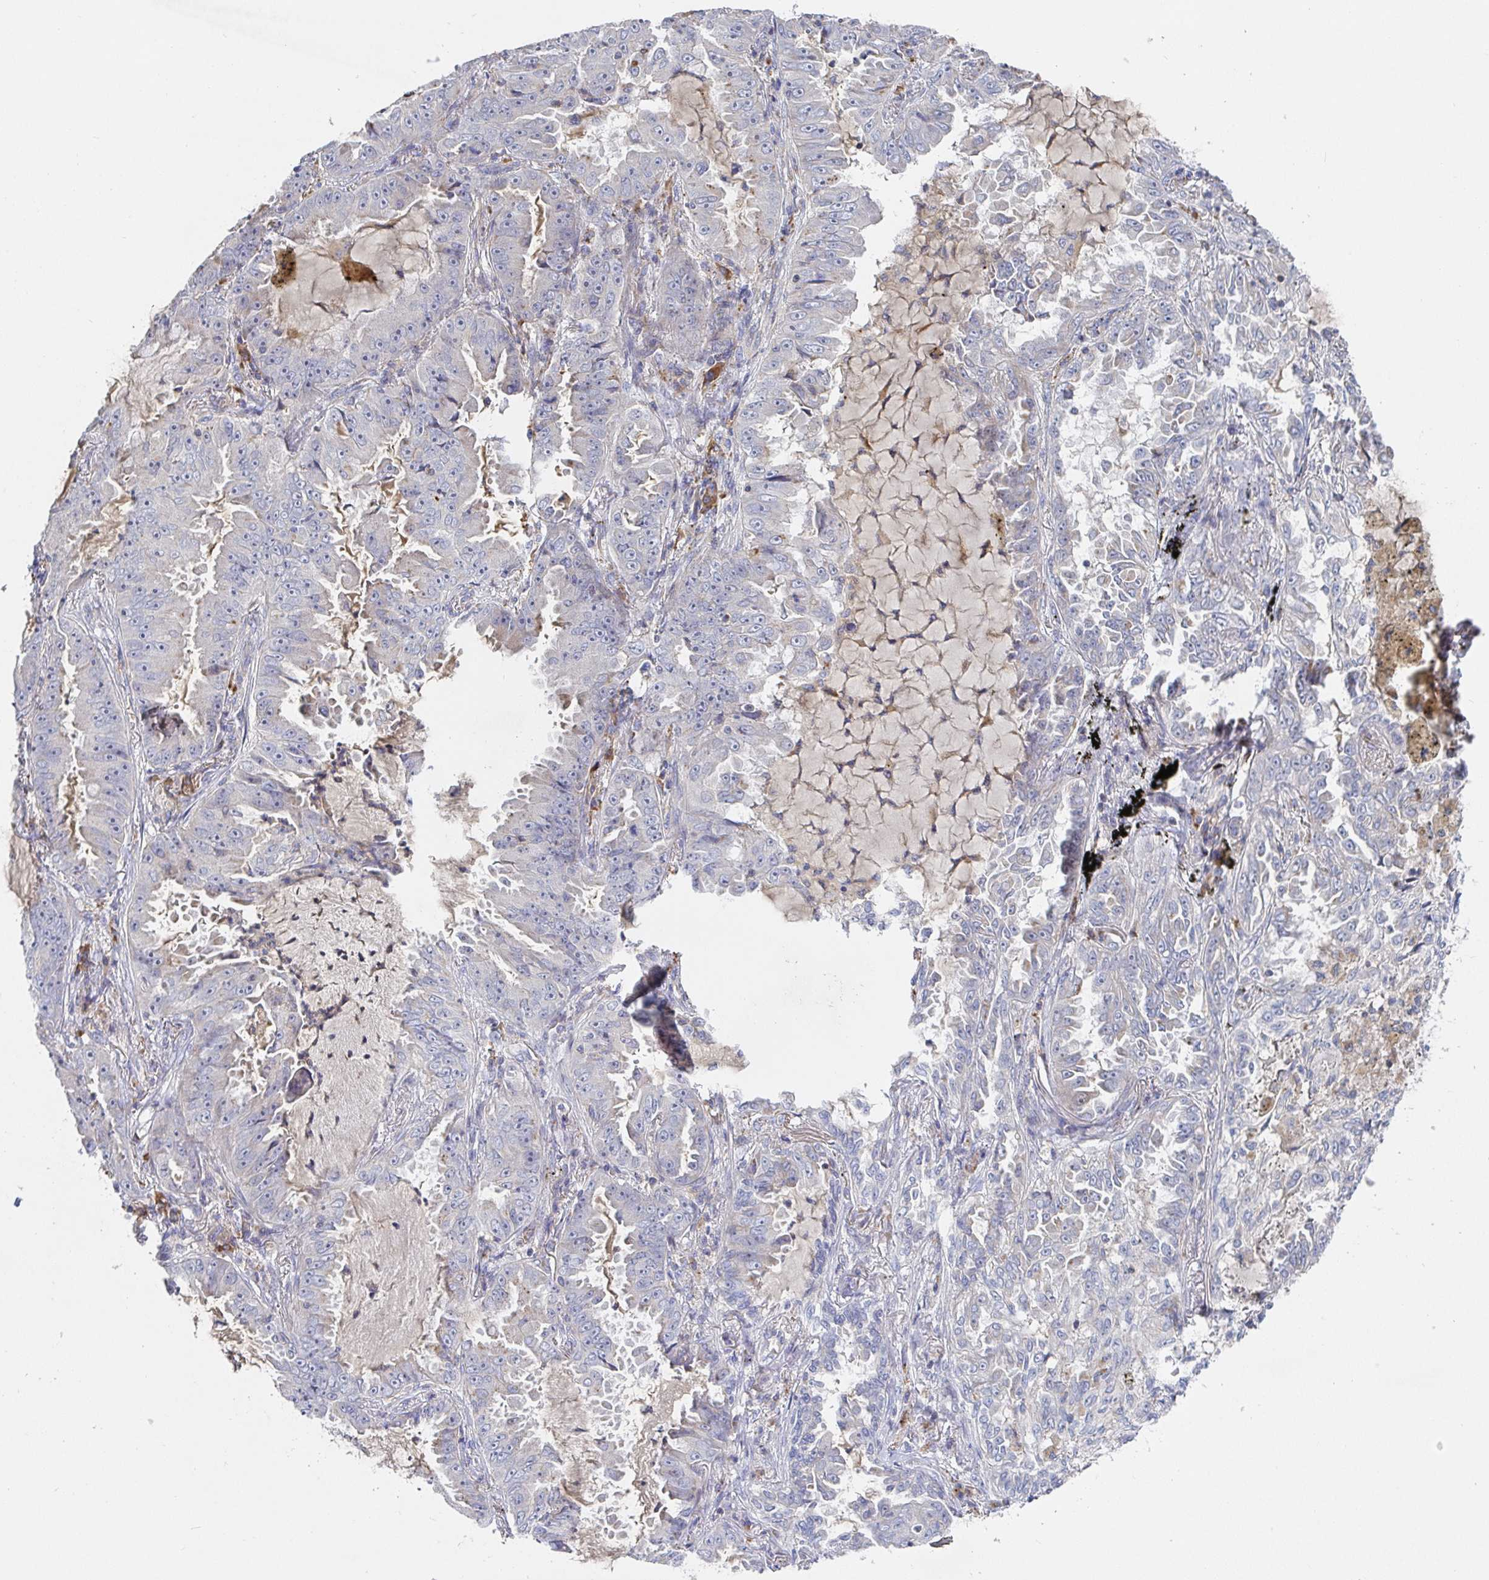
{"staining": {"intensity": "negative", "quantity": "none", "location": "none"}, "tissue": "lung cancer", "cell_type": "Tumor cells", "image_type": "cancer", "snomed": [{"axis": "morphology", "description": "Adenocarcinoma, NOS"}, {"axis": "topography", "description": "Lung"}], "caption": "IHC micrograph of neoplastic tissue: lung cancer stained with DAB (3,3'-diaminobenzidine) displays no significant protein positivity in tumor cells.", "gene": "IRAK2", "patient": {"sex": "female", "age": 52}}